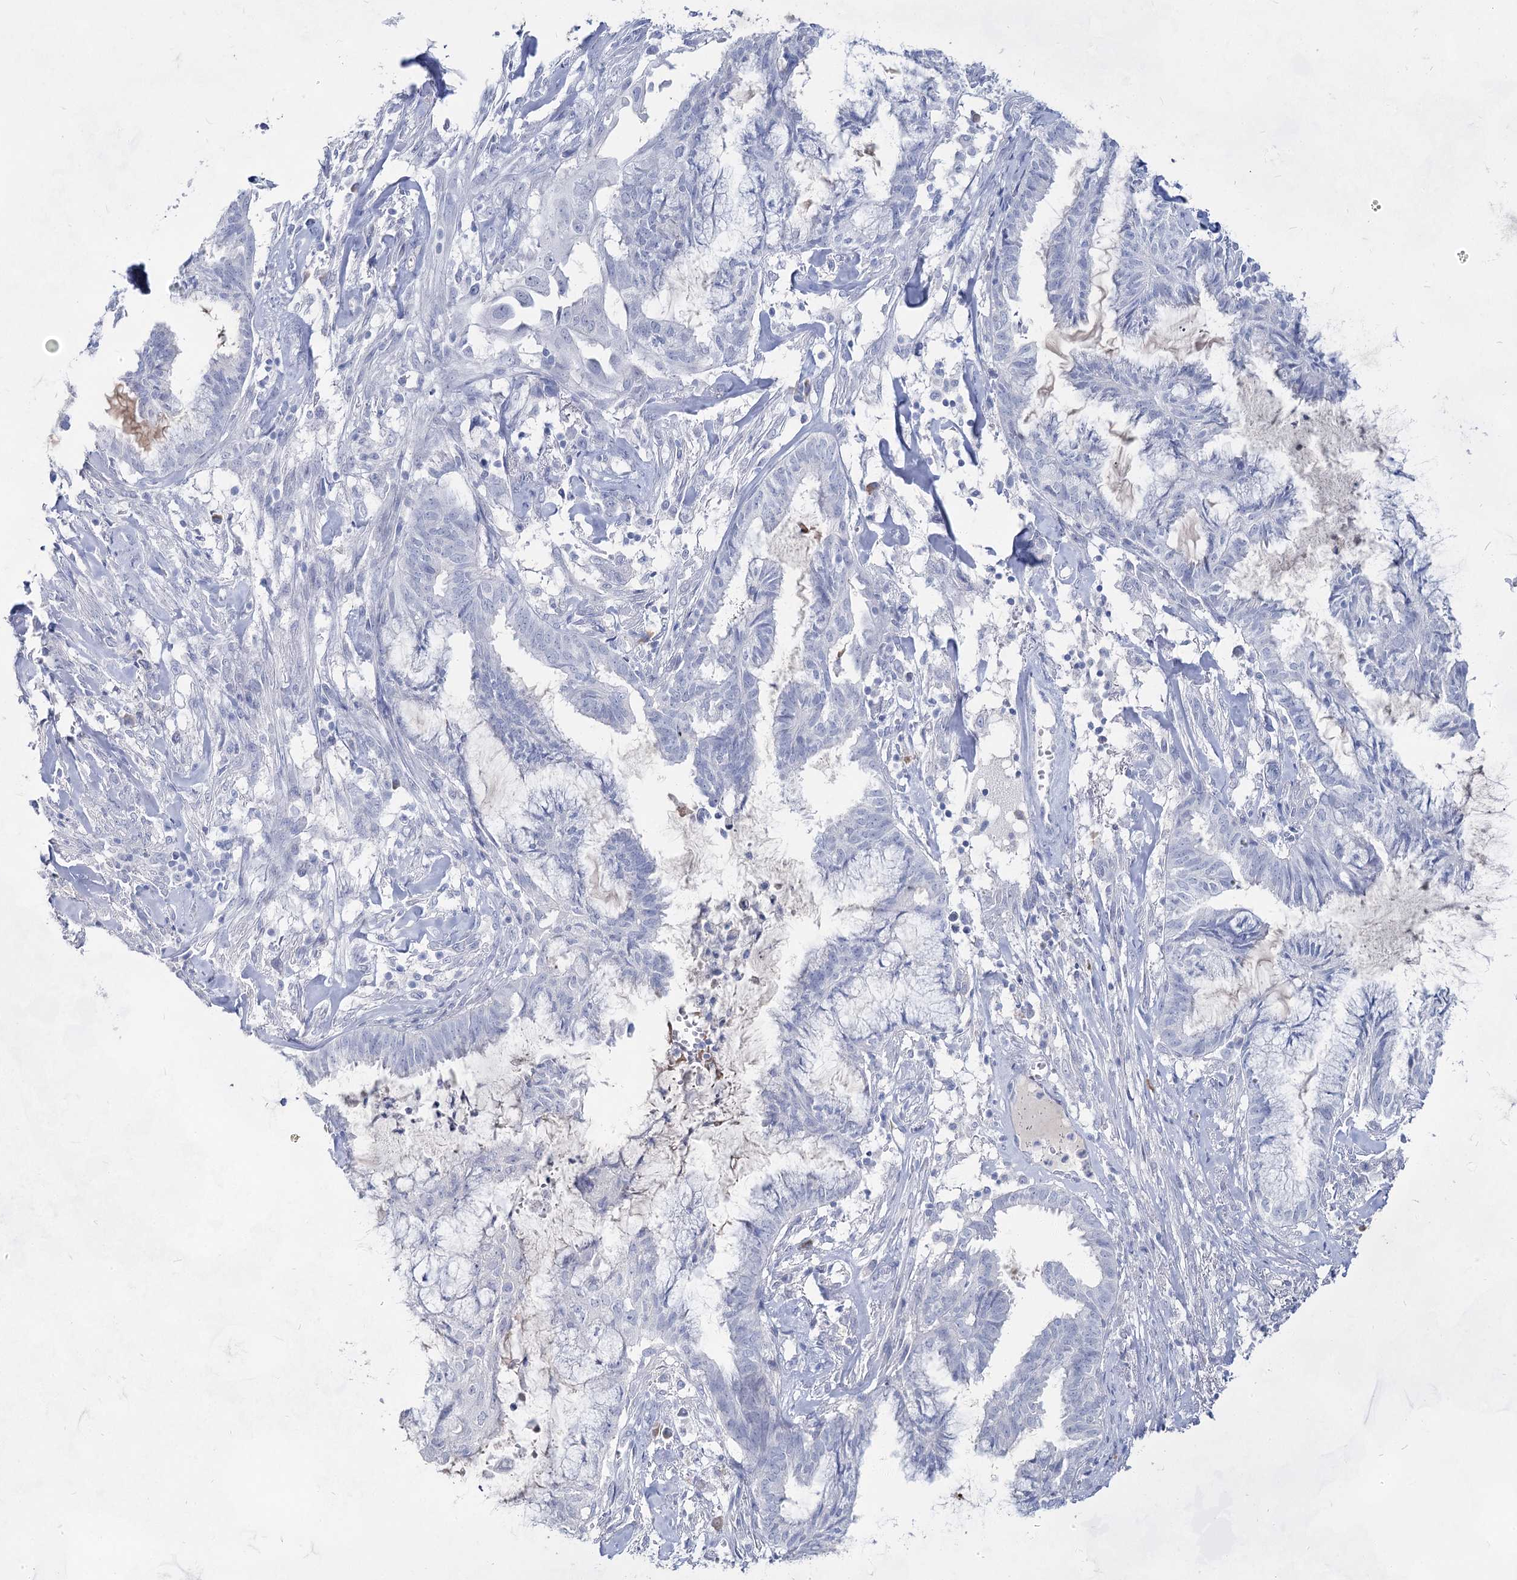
{"staining": {"intensity": "negative", "quantity": "none", "location": "none"}, "tissue": "endometrial cancer", "cell_type": "Tumor cells", "image_type": "cancer", "snomed": [{"axis": "morphology", "description": "Adenocarcinoma, NOS"}, {"axis": "topography", "description": "Endometrium"}], "caption": "Photomicrograph shows no protein staining in tumor cells of endometrial cancer tissue.", "gene": "ACRV1", "patient": {"sex": "female", "age": 86}}